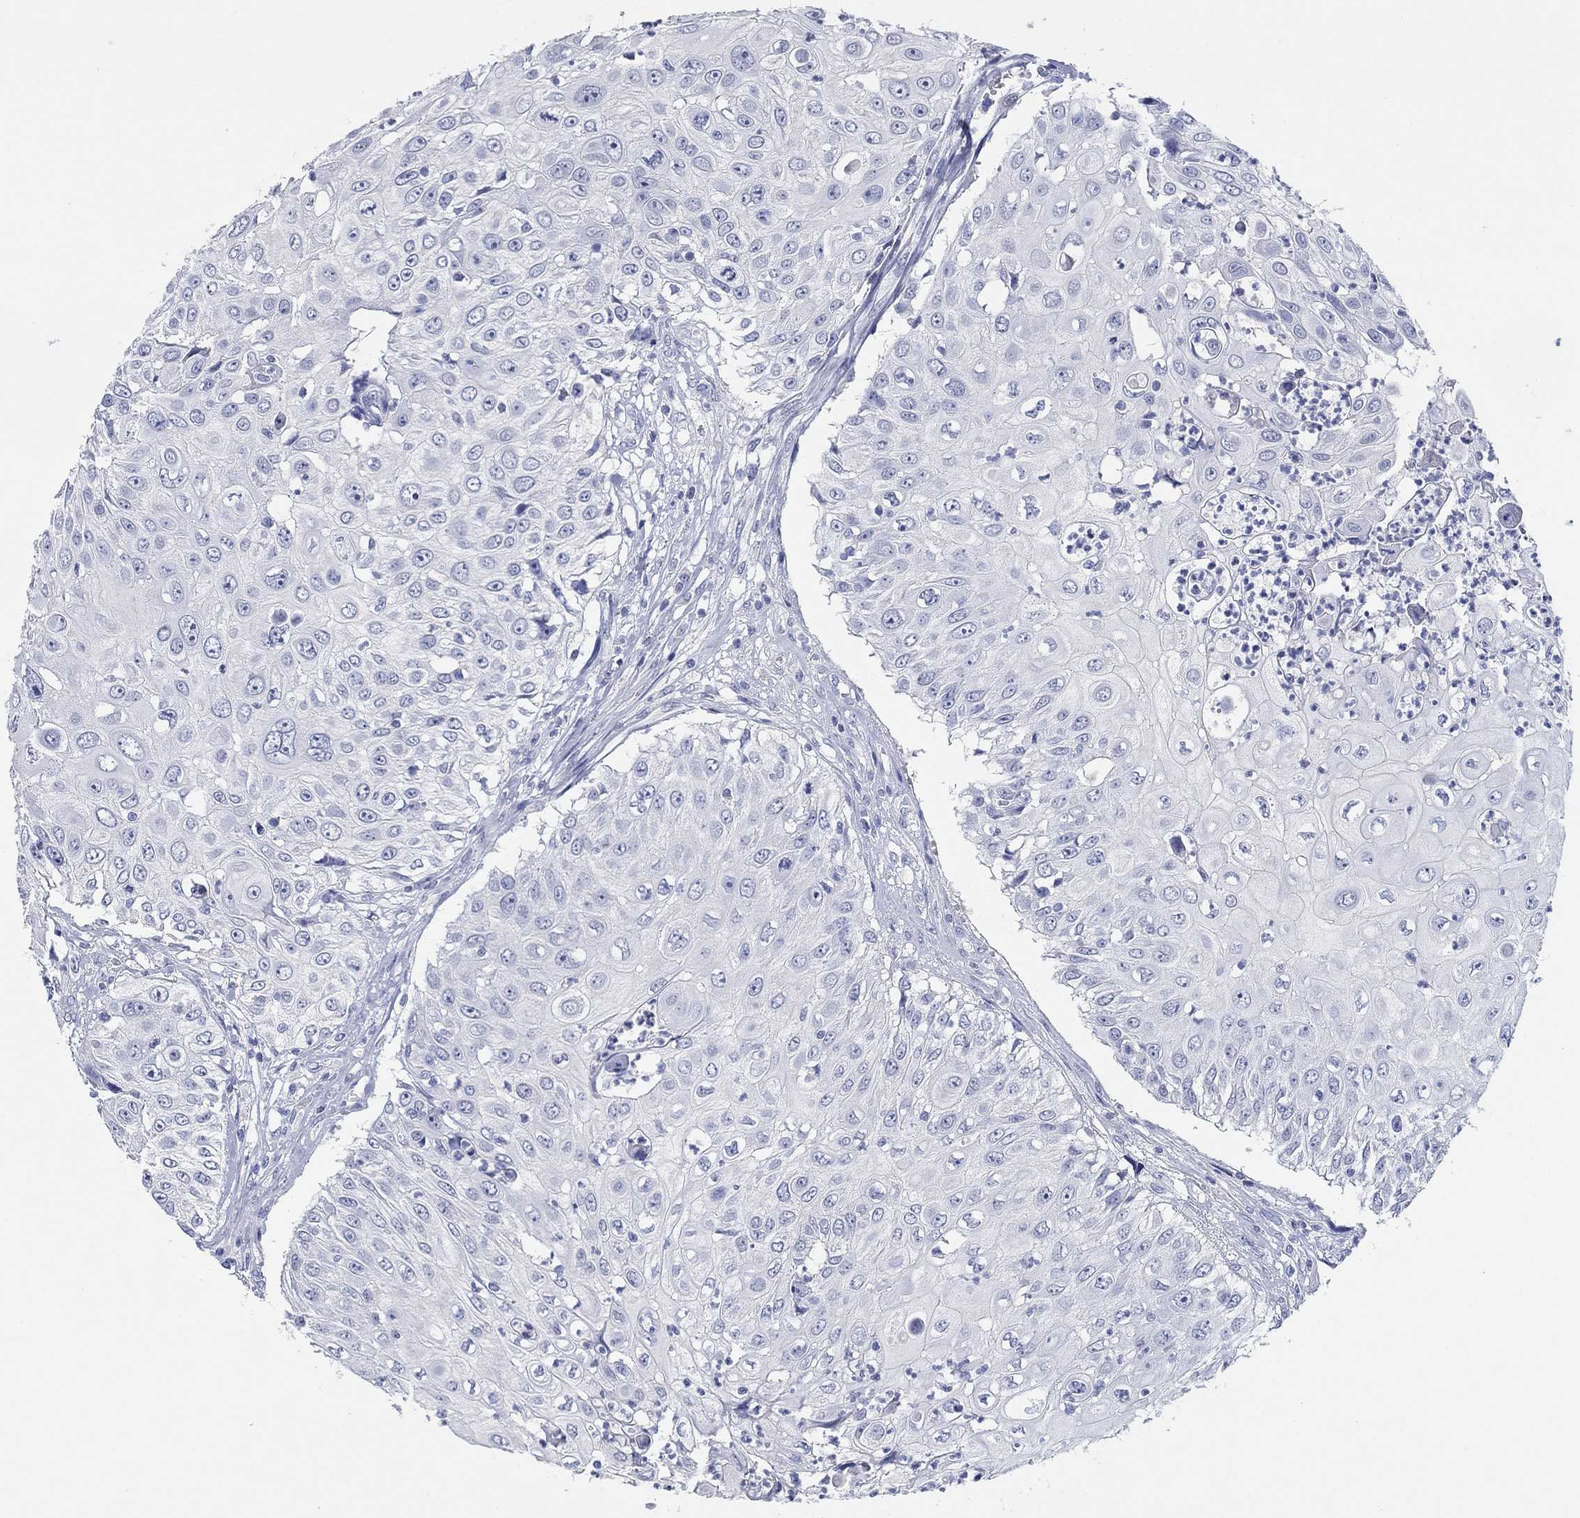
{"staining": {"intensity": "negative", "quantity": "none", "location": "none"}, "tissue": "urothelial cancer", "cell_type": "Tumor cells", "image_type": "cancer", "snomed": [{"axis": "morphology", "description": "Urothelial carcinoma, High grade"}, {"axis": "topography", "description": "Urinary bladder"}], "caption": "A high-resolution photomicrograph shows immunohistochemistry (IHC) staining of urothelial cancer, which demonstrates no significant staining in tumor cells.", "gene": "POU5F1", "patient": {"sex": "female", "age": 79}}